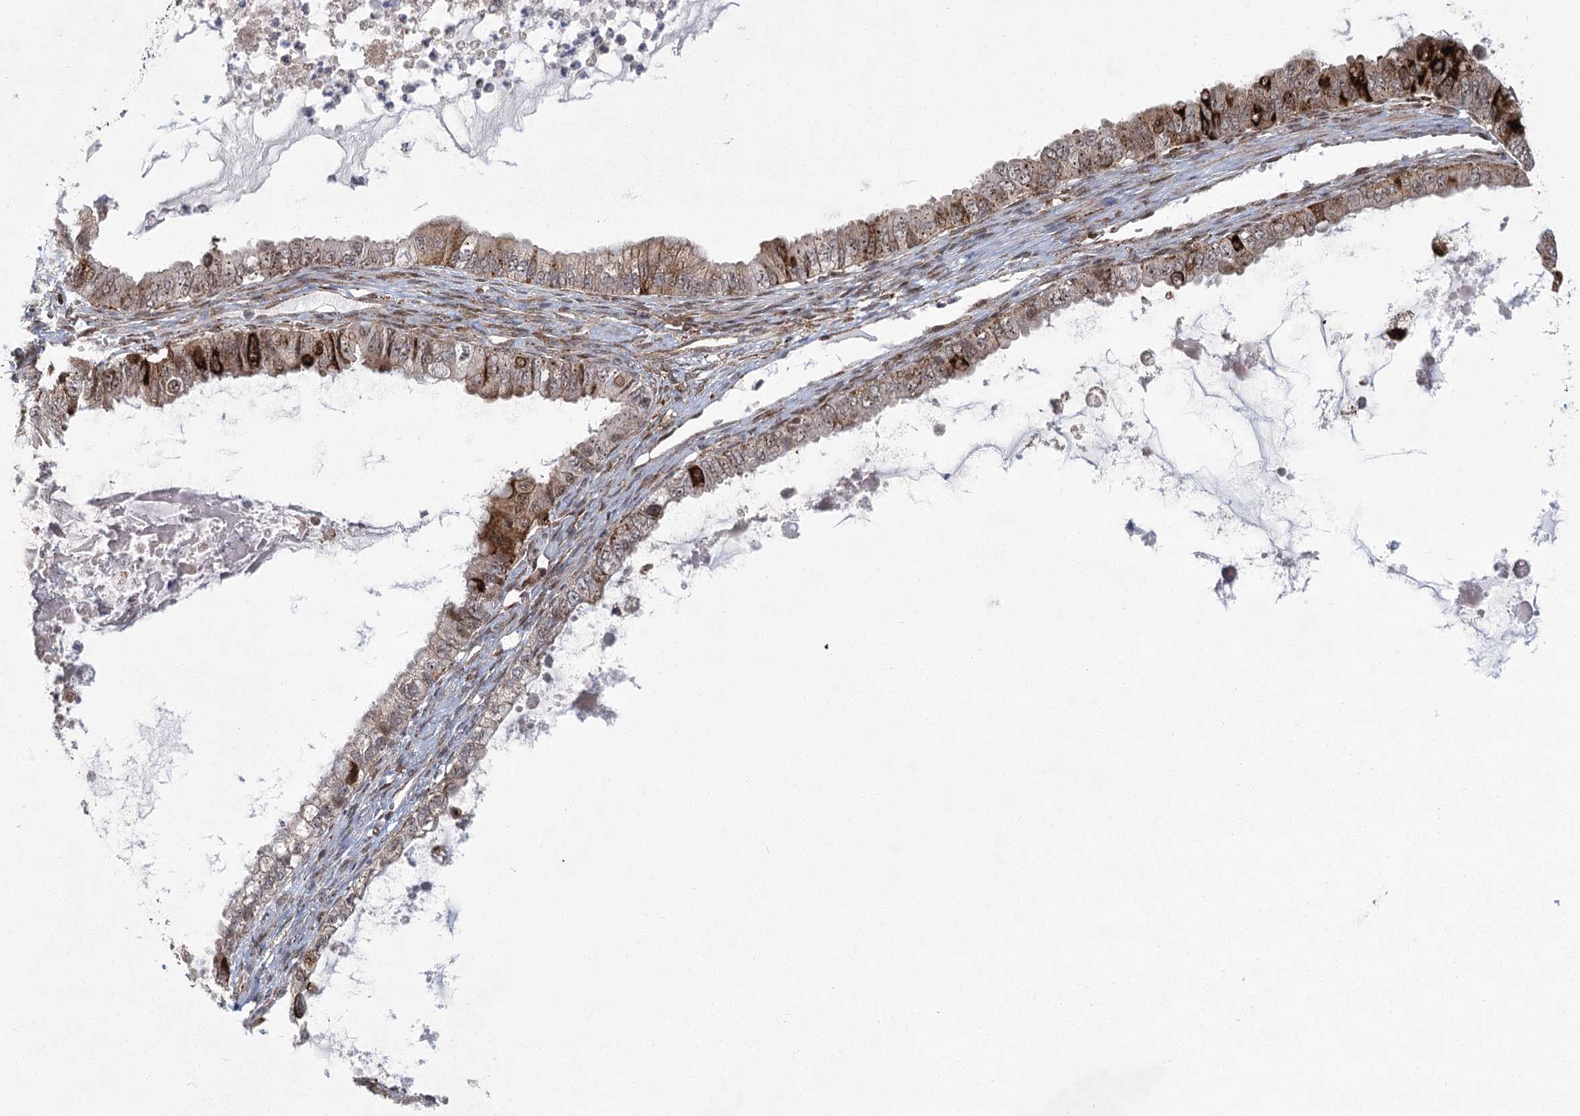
{"staining": {"intensity": "strong", "quantity": "25%-75%", "location": "cytoplasmic/membranous,nuclear"}, "tissue": "ovarian cancer", "cell_type": "Tumor cells", "image_type": "cancer", "snomed": [{"axis": "morphology", "description": "Cystadenocarcinoma, mucinous, NOS"}, {"axis": "topography", "description": "Ovary"}], "caption": "Tumor cells show high levels of strong cytoplasmic/membranous and nuclear positivity in approximately 25%-75% of cells in human ovarian cancer. (Stains: DAB (3,3'-diaminobenzidine) in brown, nuclei in blue, Microscopy: brightfield microscopy at high magnification).", "gene": "PARM1", "patient": {"sex": "female", "age": 80}}